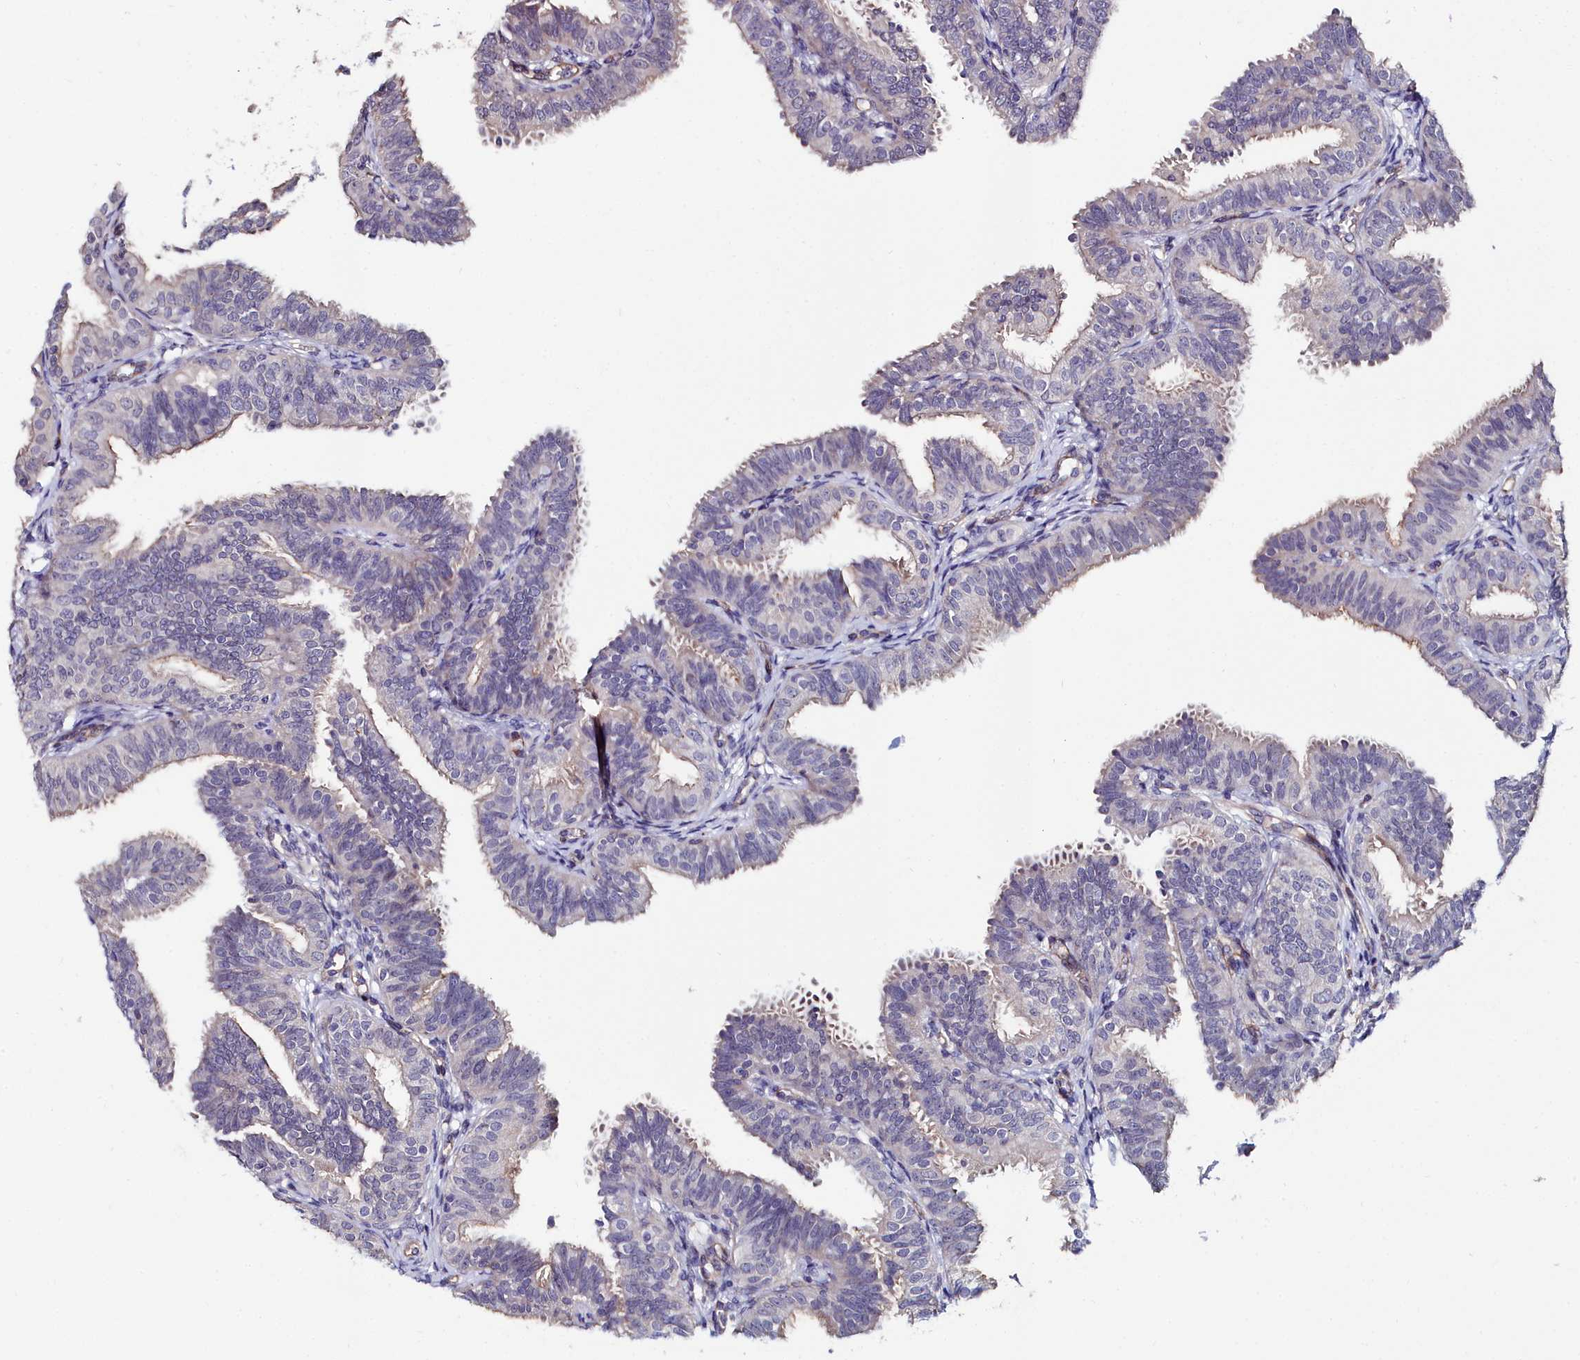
{"staining": {"intensity": "weak", "quantity": "<25%", "location": "cytoplasmic/membranous"}, "tissue": "fallopian tube", "cell_type": "Glandular cells", "image_type": "normal", "snomed": [{"axis": "morphology", "description": "Normal tissue, NOS"}, {"axis": "topography", "description": "Fallopian tube"}], "caption": "Protein analysis of unremarkable fallopian tube reveals no significant staining in glandular cells.", "gene": "C4orf19", "patient": {"sex": "female", "age": 35}}